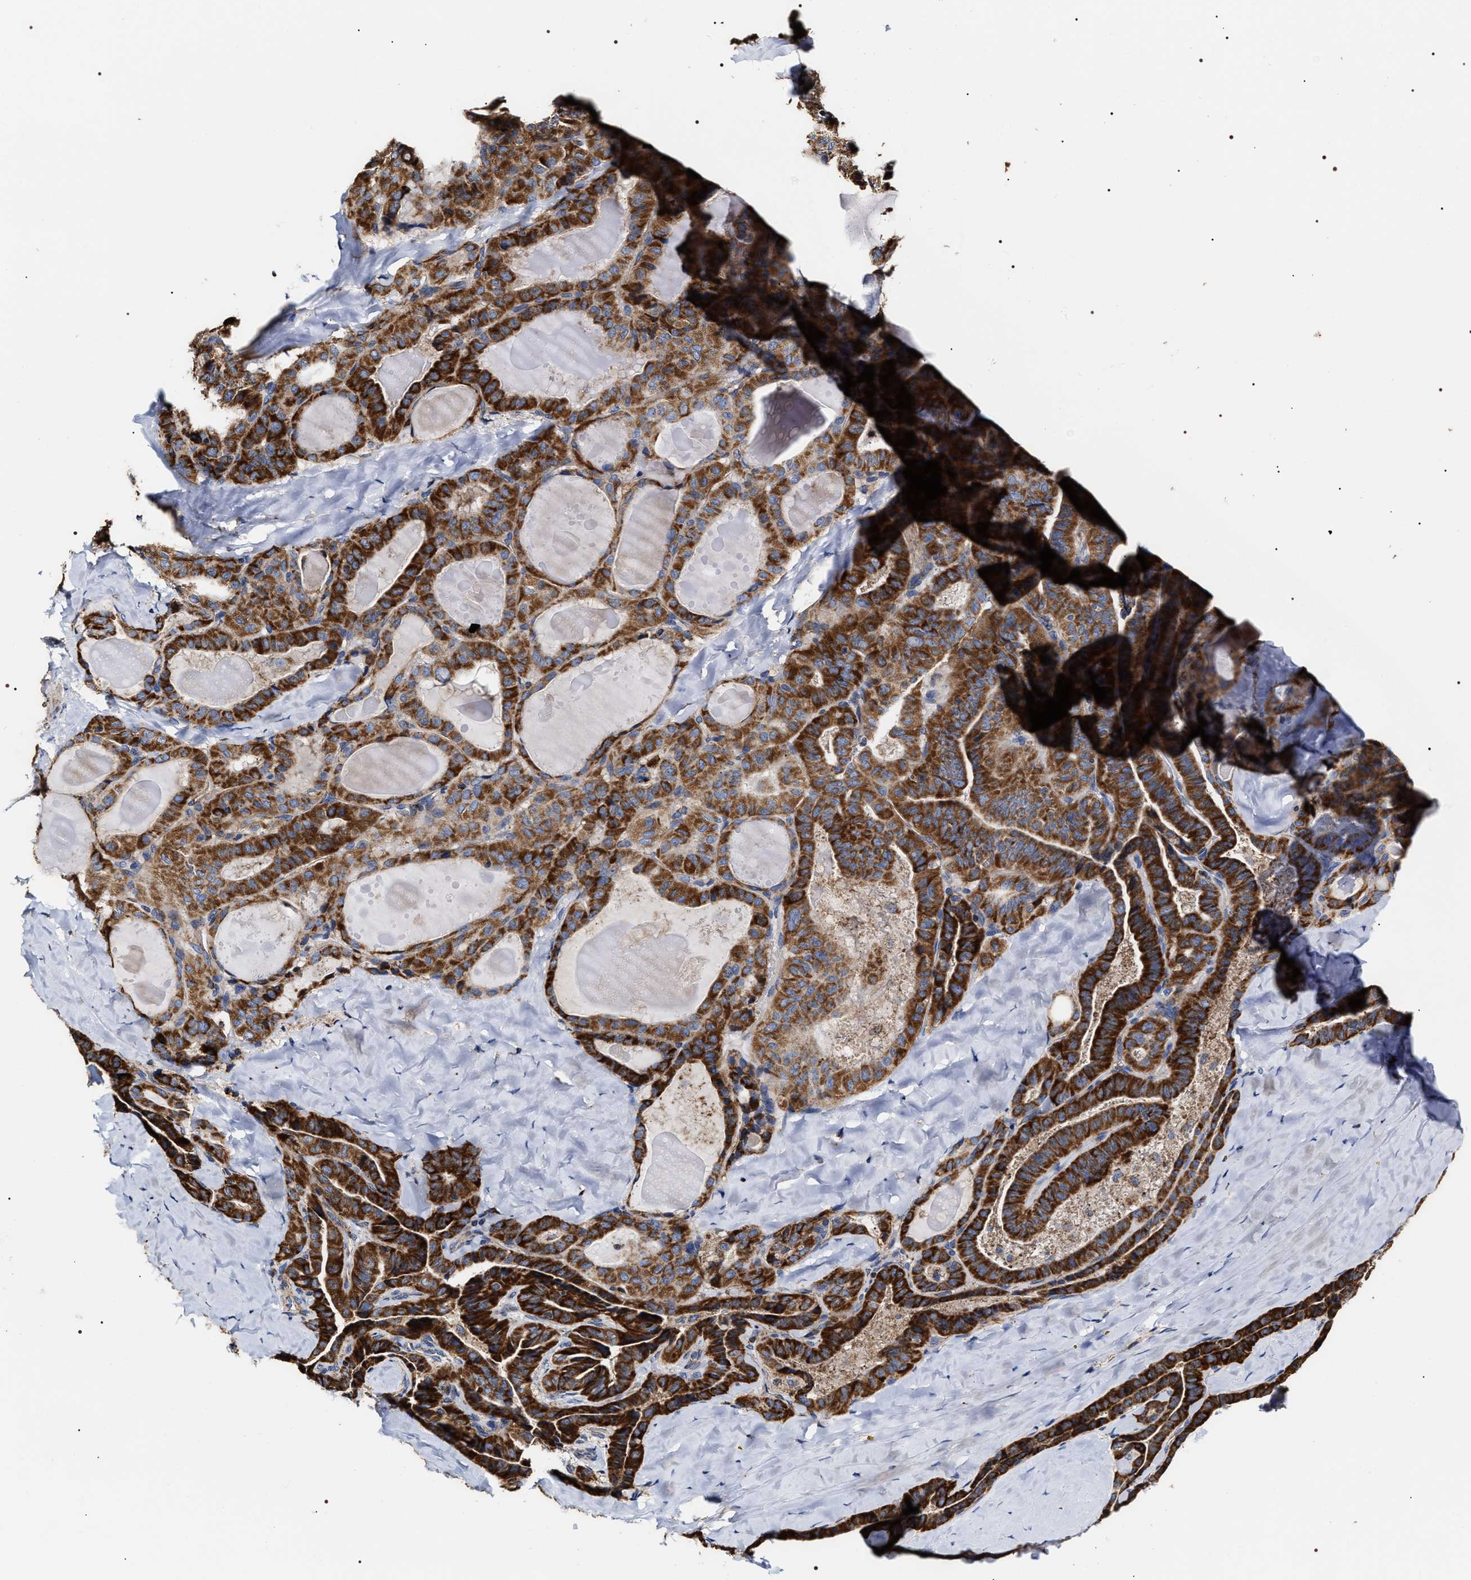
{"staining": {"intensity": "strong", "quantity": ">75%", "location": "cytoplasmic/membranous"}, "tissue": "thyroid cancer", "cell_type": "Tumor cells", "image_type": "cancer", "snomed": [{"axis": "morphology", "description": "Papillary adenocarcinoma, NOS"}, {"axis": "topography", "description": "Thyroid gland"}], "caption": "Brown immunohistochemical staining in human papillary adenocarcinoma (thyroid) displays strong cytoplasmic/membranous expression in approximately >75% of tumor cells.", "gene": "COG5", "patient": {"sex": "male", "age": 77}}